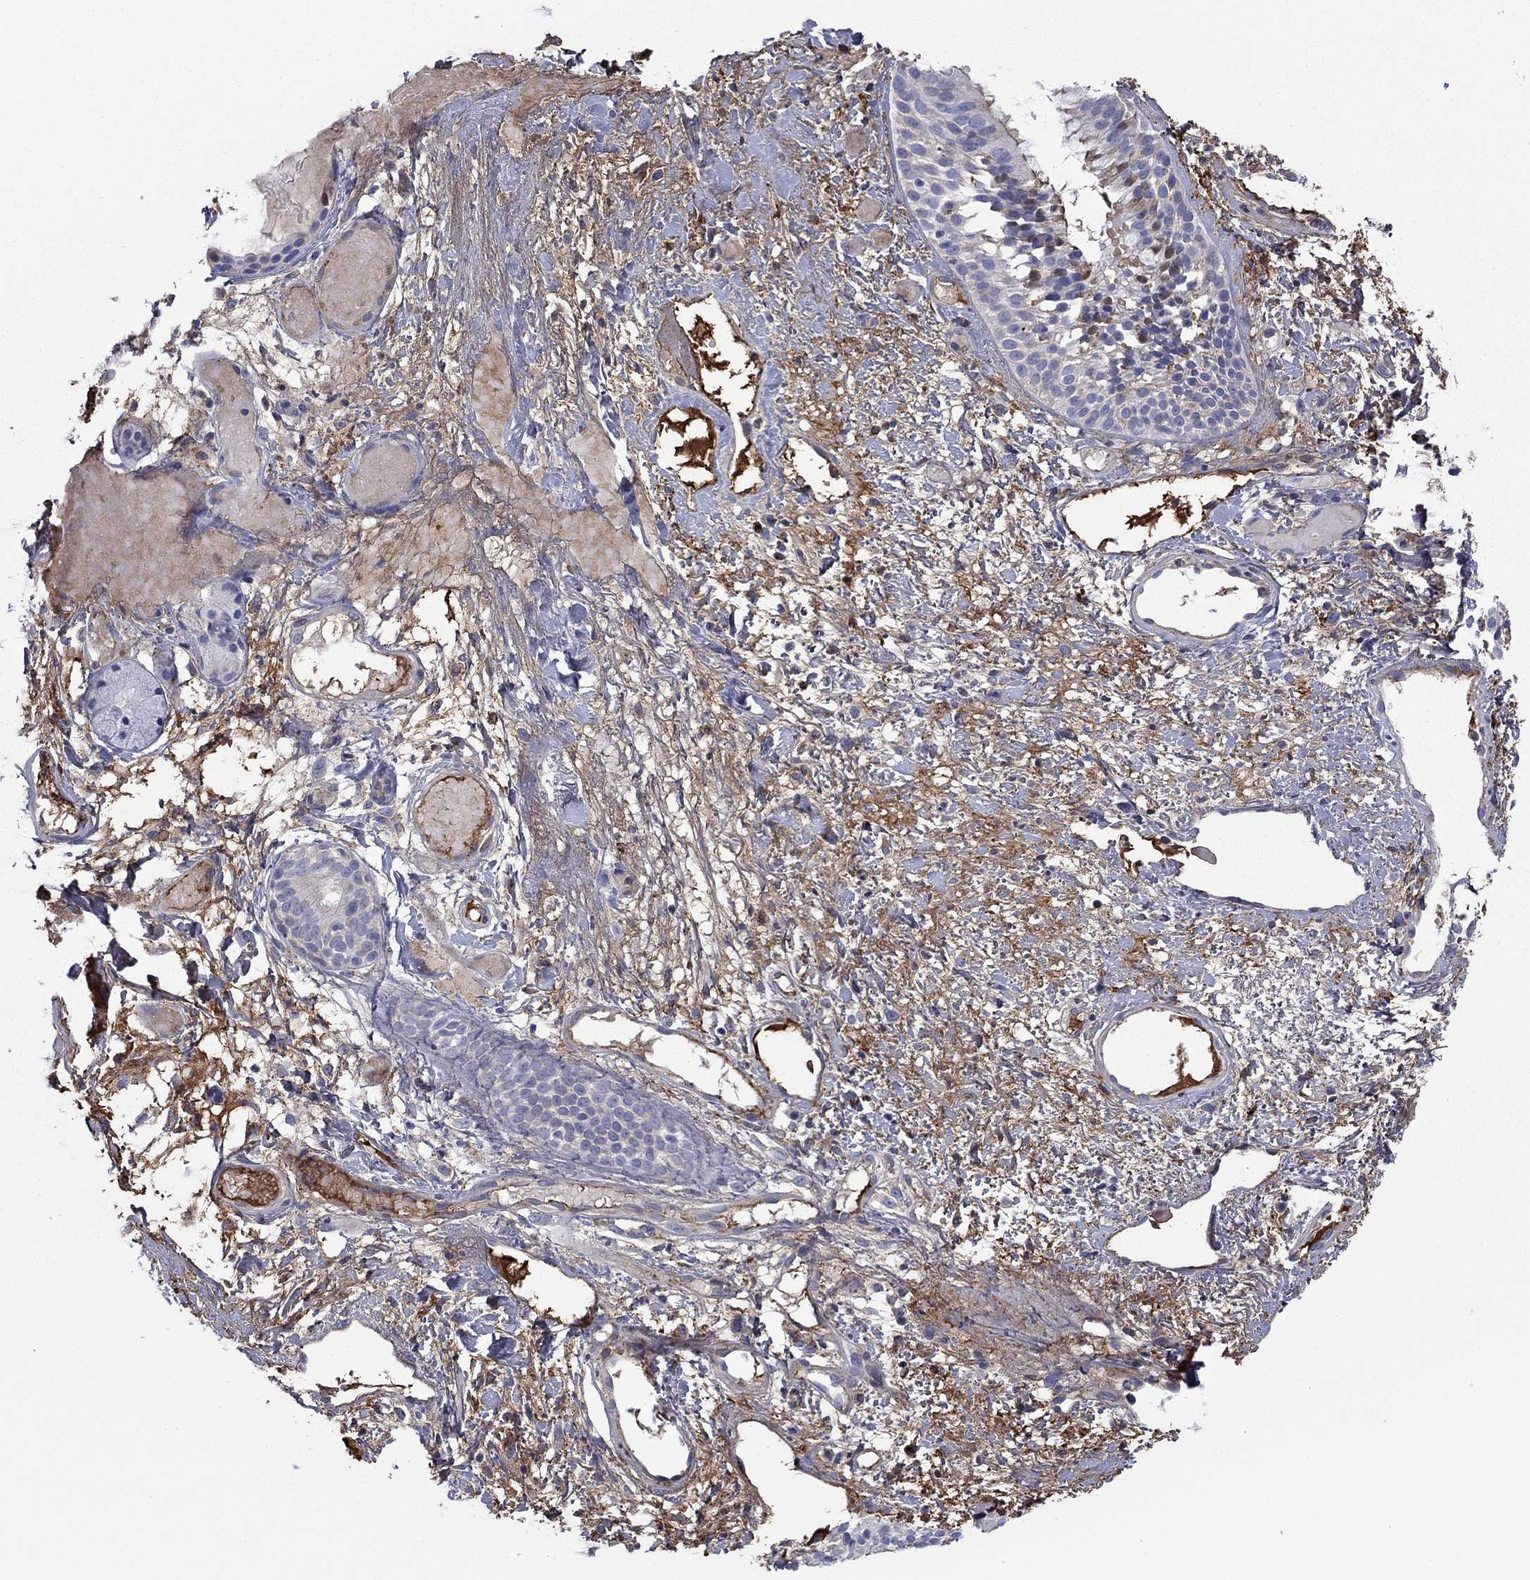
{"staining": {"intensity": "negative", "quantity": "none", "location": "none"}, "tissue": "soft tissue", "cell_type": "Fibroblasts", "image_type": "normal", "snomed": [{"axis": "morphology", "description": "Normal tissue, NOS"}, {"axis": "topography", "description": "Cartilage tissue"}], "caption": "This micrograph is of normal soft tissue stained with immunohistochemistry (IHC) to label a protein in brown with the nuclei are counter-stained blue. There is no positivity in fibroblasts. (Stains: DAB immunohistochemistry with hematoxylin counter stain, Microscopy: brightfield microscopy at high magnification).", "gene": "HPX", "patient": {"sex": "male", "age": 62}}